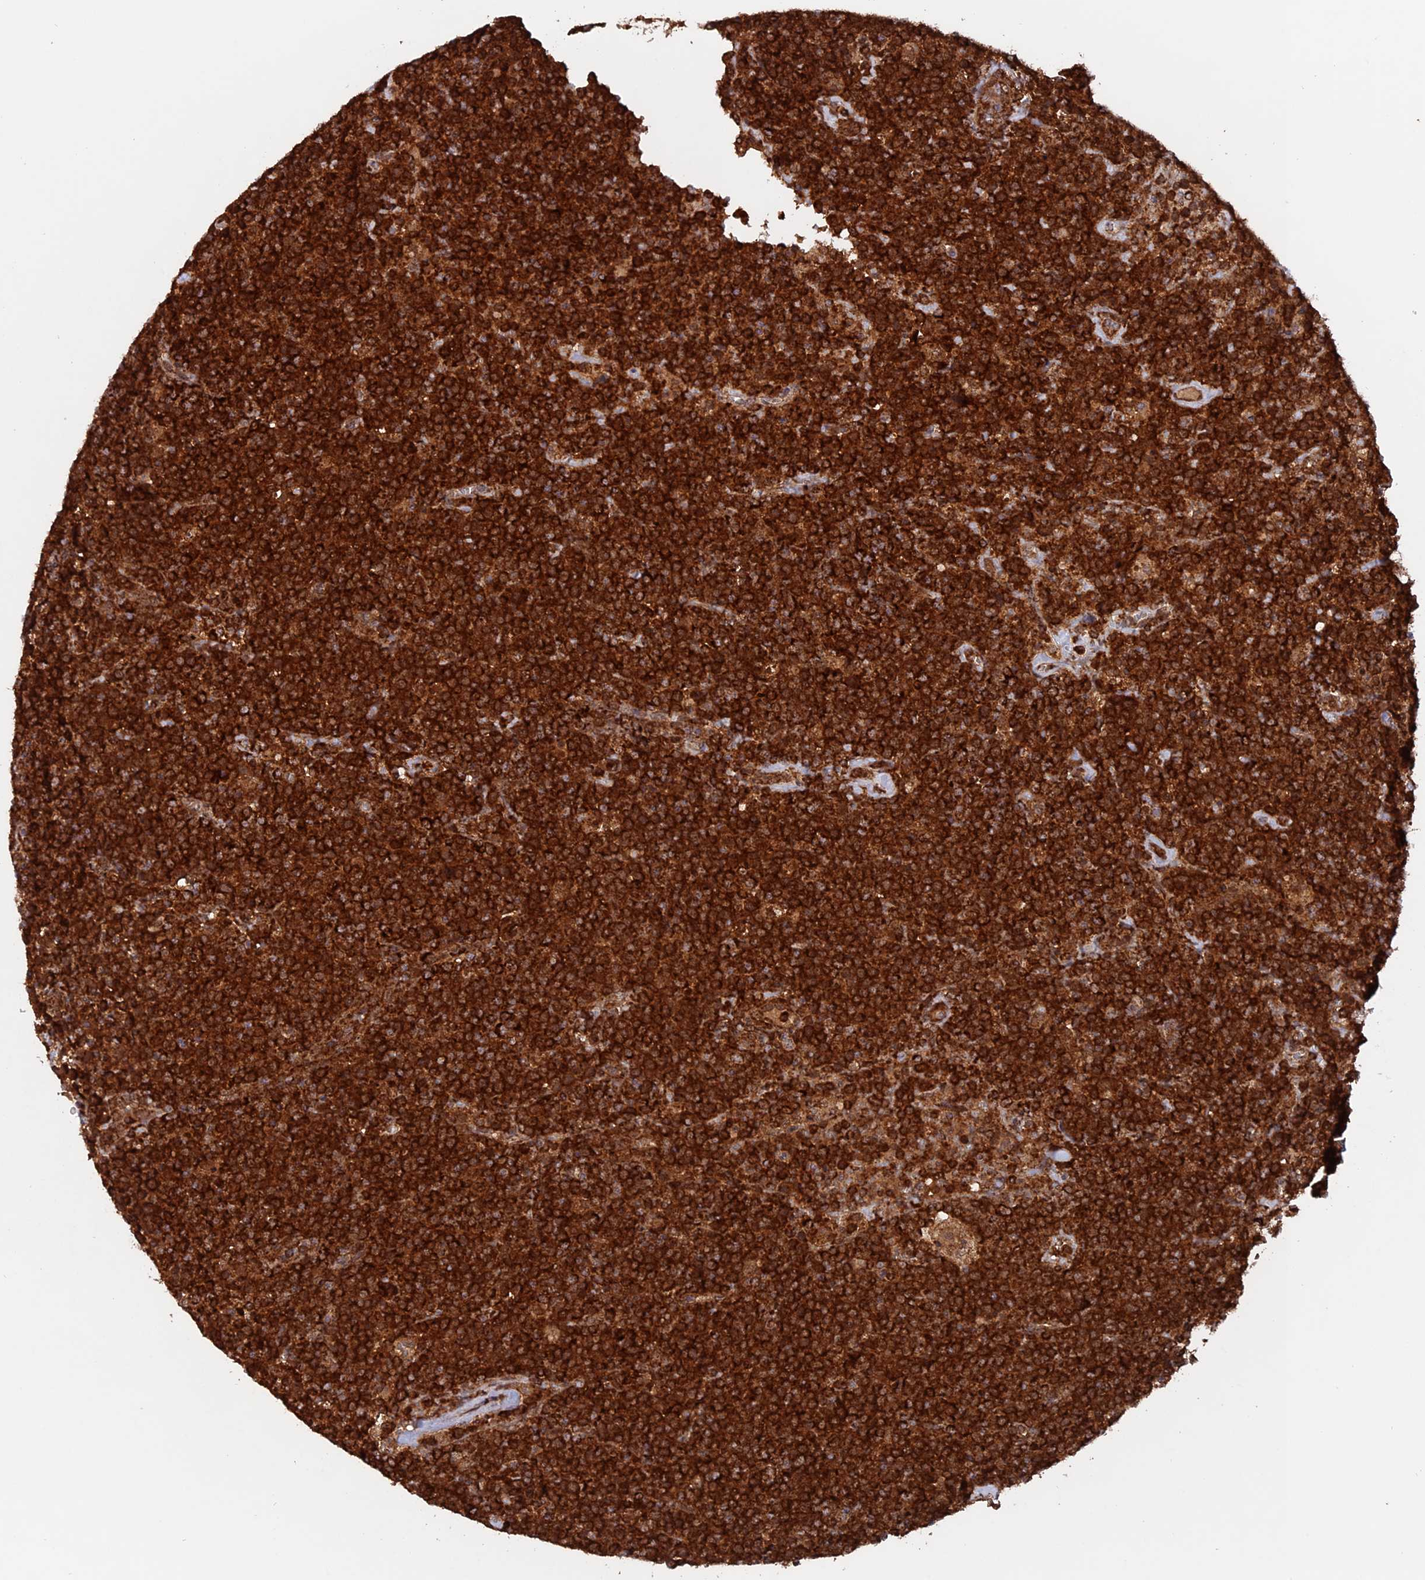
{"staining": {"intensity": "strong", "quantity": ">75%", "location": "cytoplasmic/membranous"}, "tissue": "lymphoma", "cell_type": "Tumor cells", "image_type": "cancer", "snomed": [{"axis": "morphology", "description": "Malignant lymphoma, non-Hodgkin's type, High grade"}, {"axis": "topography", "description": "Lymph node"}], "caption": "High-magnification brightfield microscopy of malignant lymphoma, non-Hodgkin's type (high-grade) stained with DAB (brown) and counterstained with hematoxylin (blue). tumor cells exhibit strong cytoplasmic/membranous staining is appreciated in approximately>75% of cells.", "gene": "DTYMK", "patient": {"sex": "male", "age": 61}}